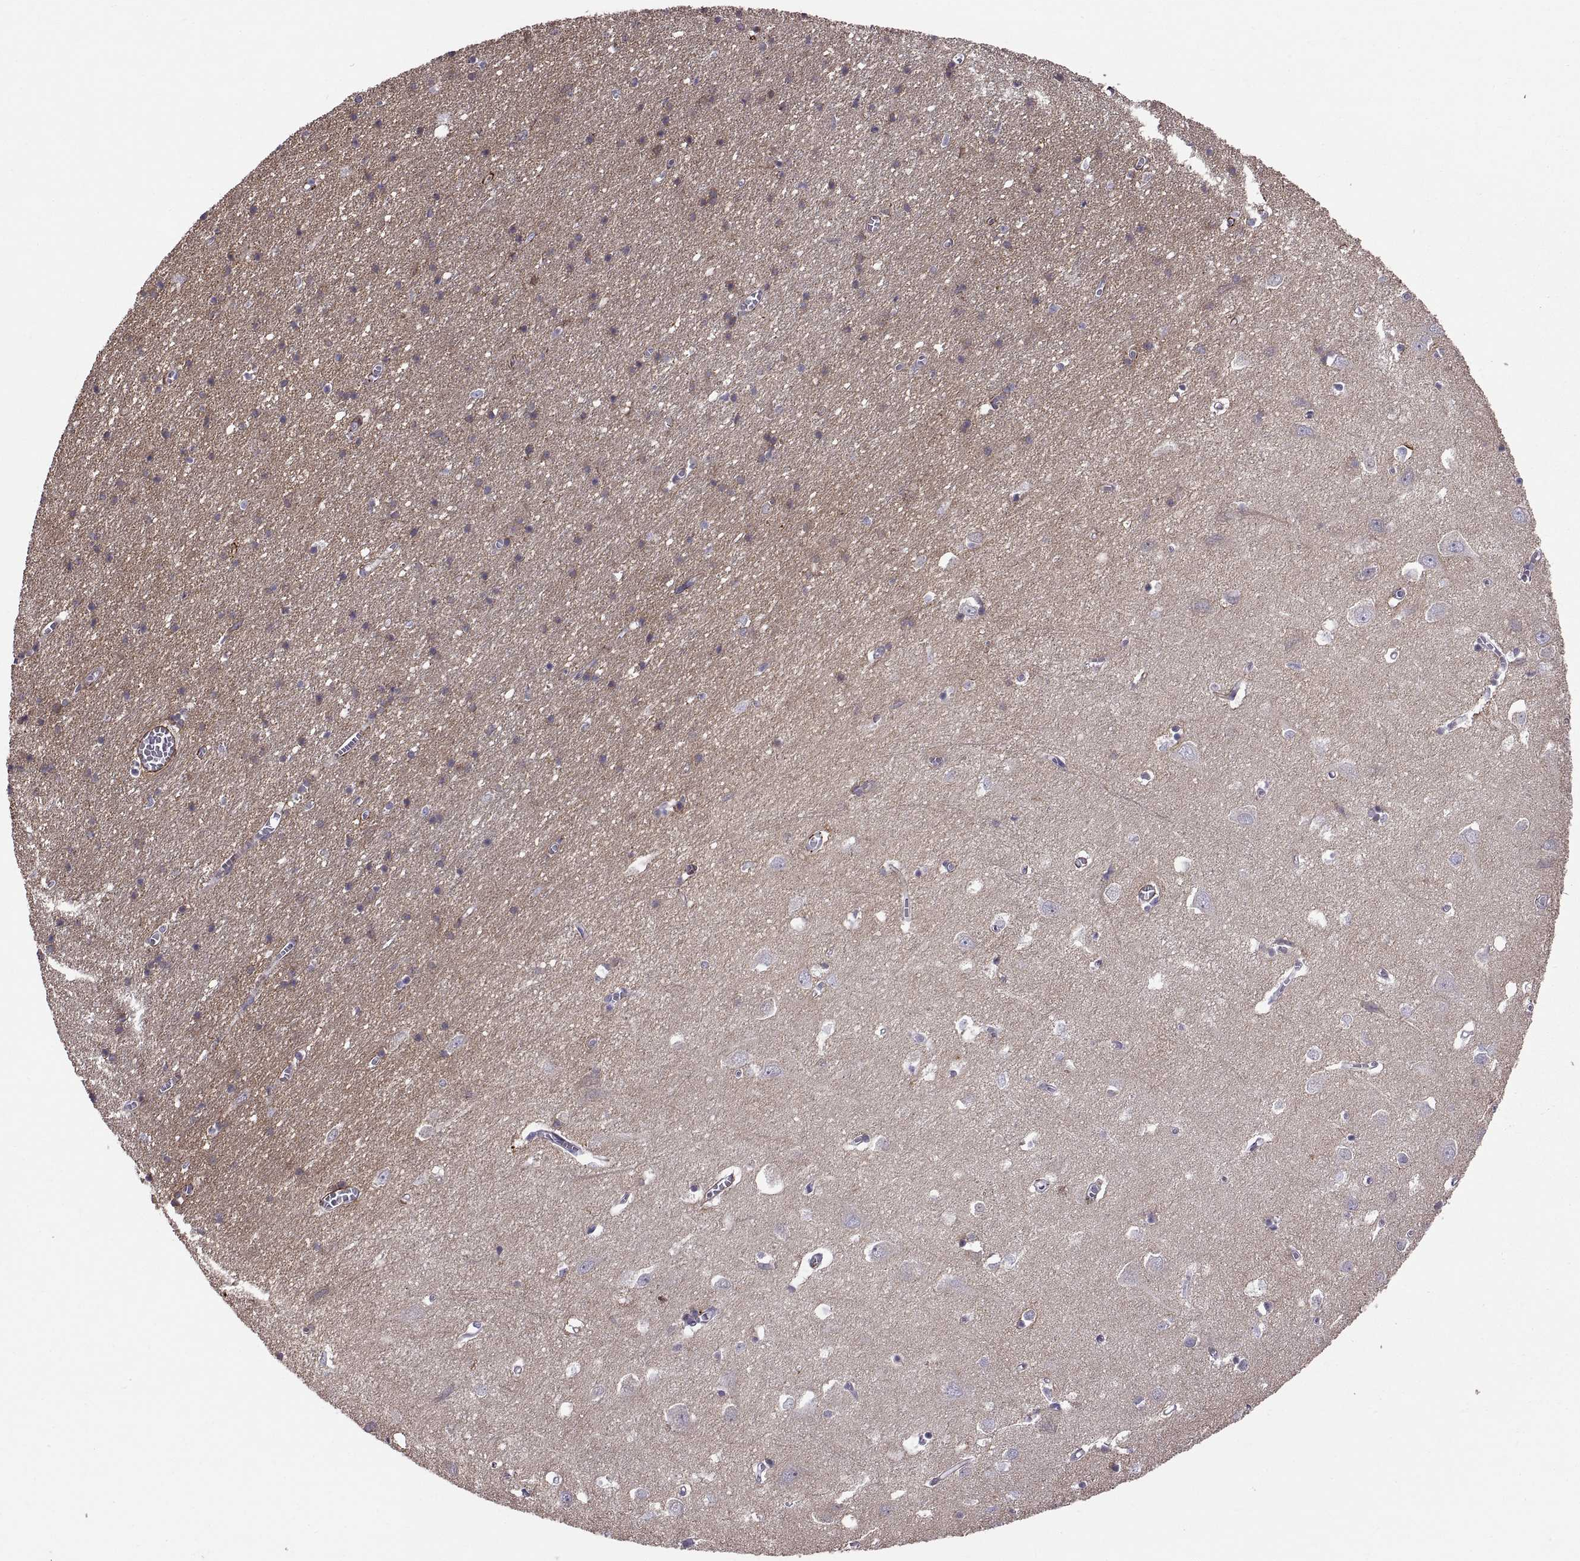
{"staining": {"intensity": "negative", "quantity": "none", "location": "none"}, "tissue": "cerebral cortex", "cell_type": "Endothelial cells", "image_type": "normal", "snomed": [{"axis": "morphology", "description": "Normal tissue, NOS"}, {"axis": "topography", "description": "Cerebral cortex"}], "caption": "Immunohistochemistry (IHC) of benign human cerebral cortex reveals no positivity in endothelial cells.", "gene": "EMILIN2", "patient": {"sex": "male", "age": 70}}